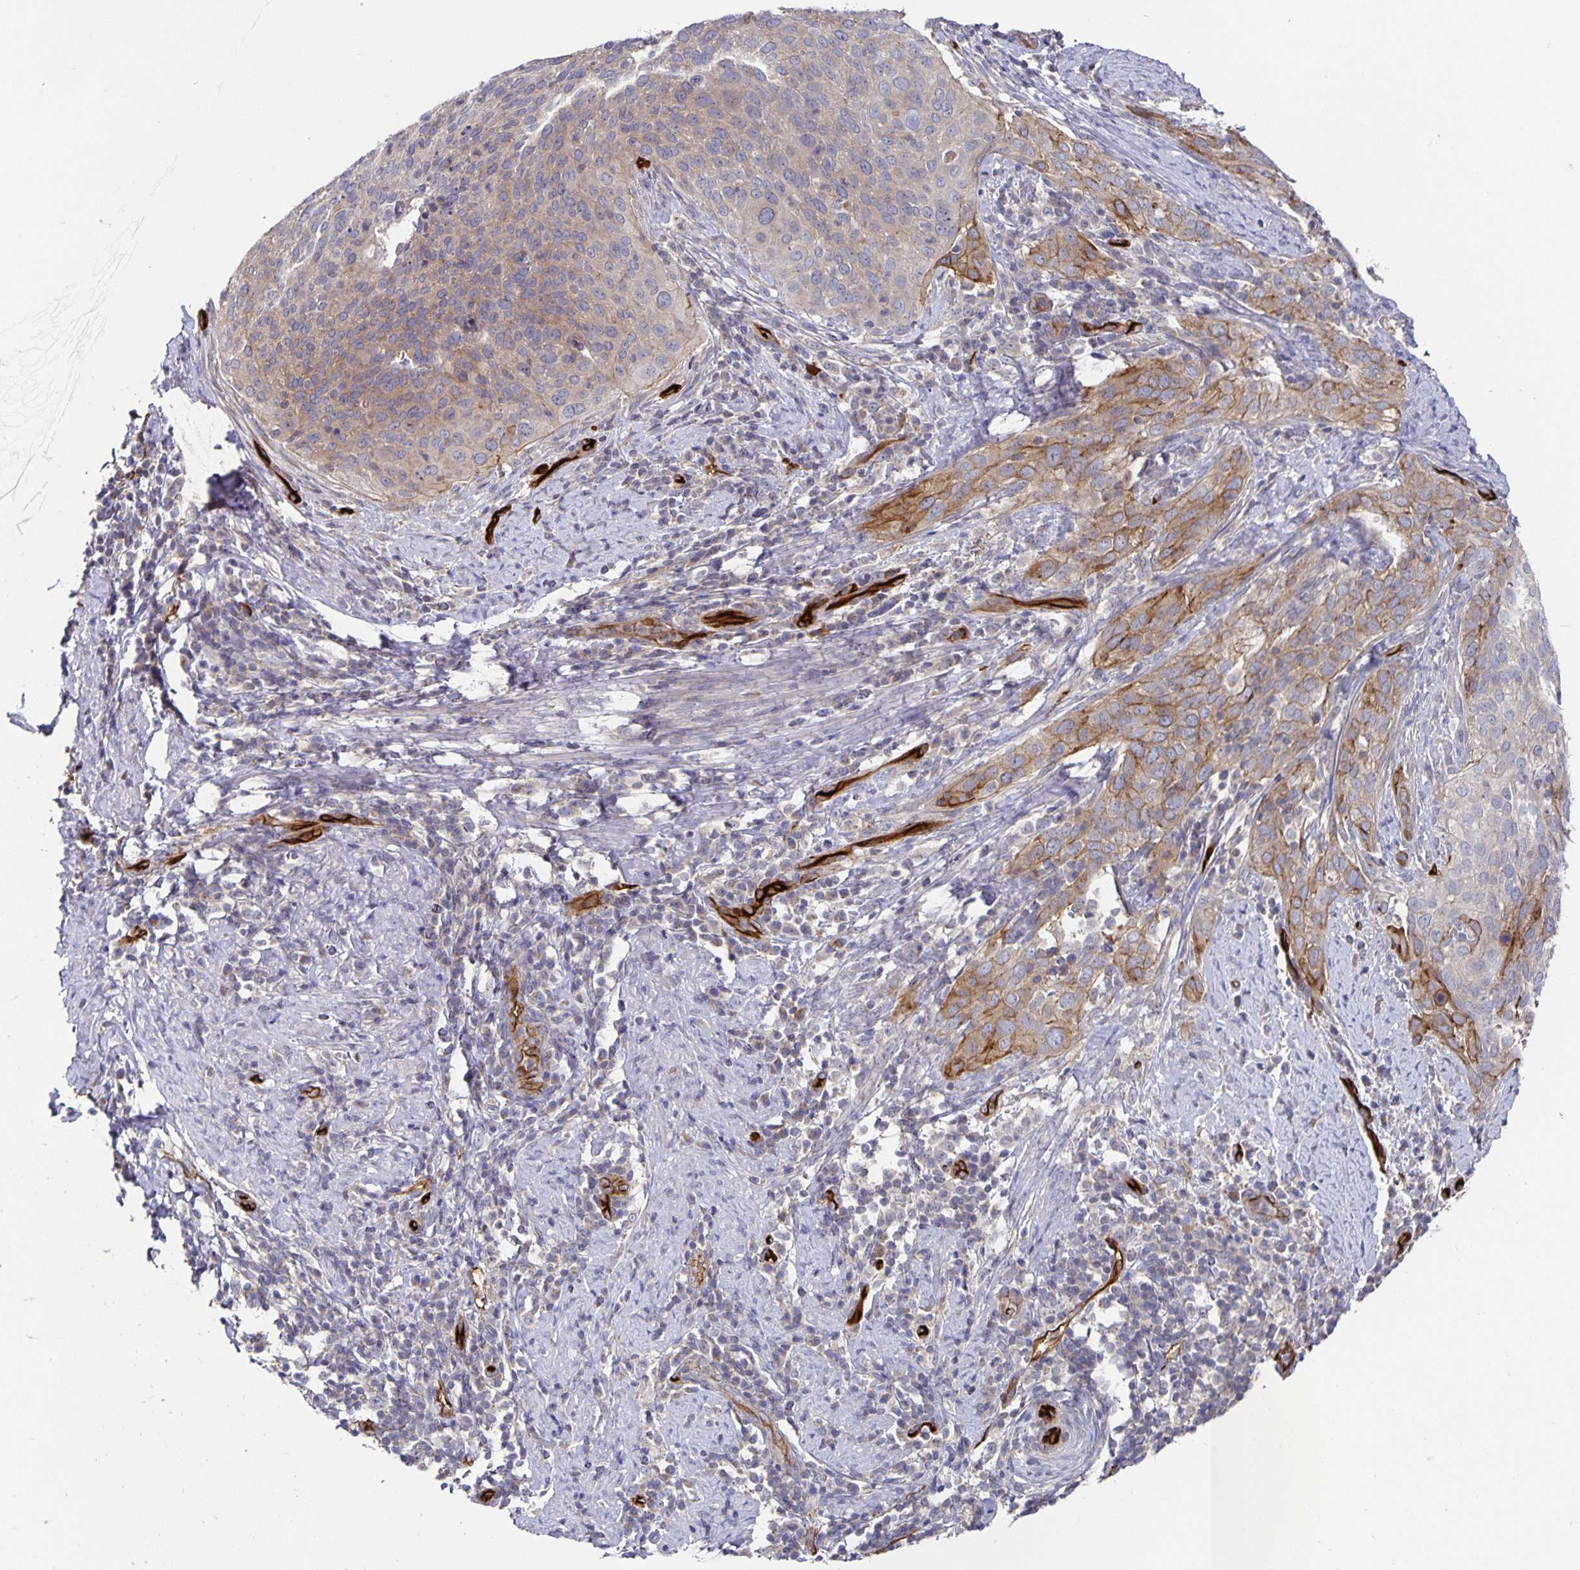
{"staining": {"intensity": "weak", "quantity": "25%-75%", "location": "cytoplasmic/membranous"}, "tissue": "cervical cancer", "cell_type": "Tumor cells", "image_type": "cancer", "snomed": [{"axis": "morphology", "description": "Squamous cell carcinoma, NOS"}, {"axis": "topography", "description": "Cervix"}], "caption": "Approximately 25%-75% of tumor cells in cervical cancer demonstrate weak cytoplasmic/membranous protein expression as visualized by brown immunohistochemical staining.", "gene": "PODXL", "patient": {"sex": "female", "age": 38}}